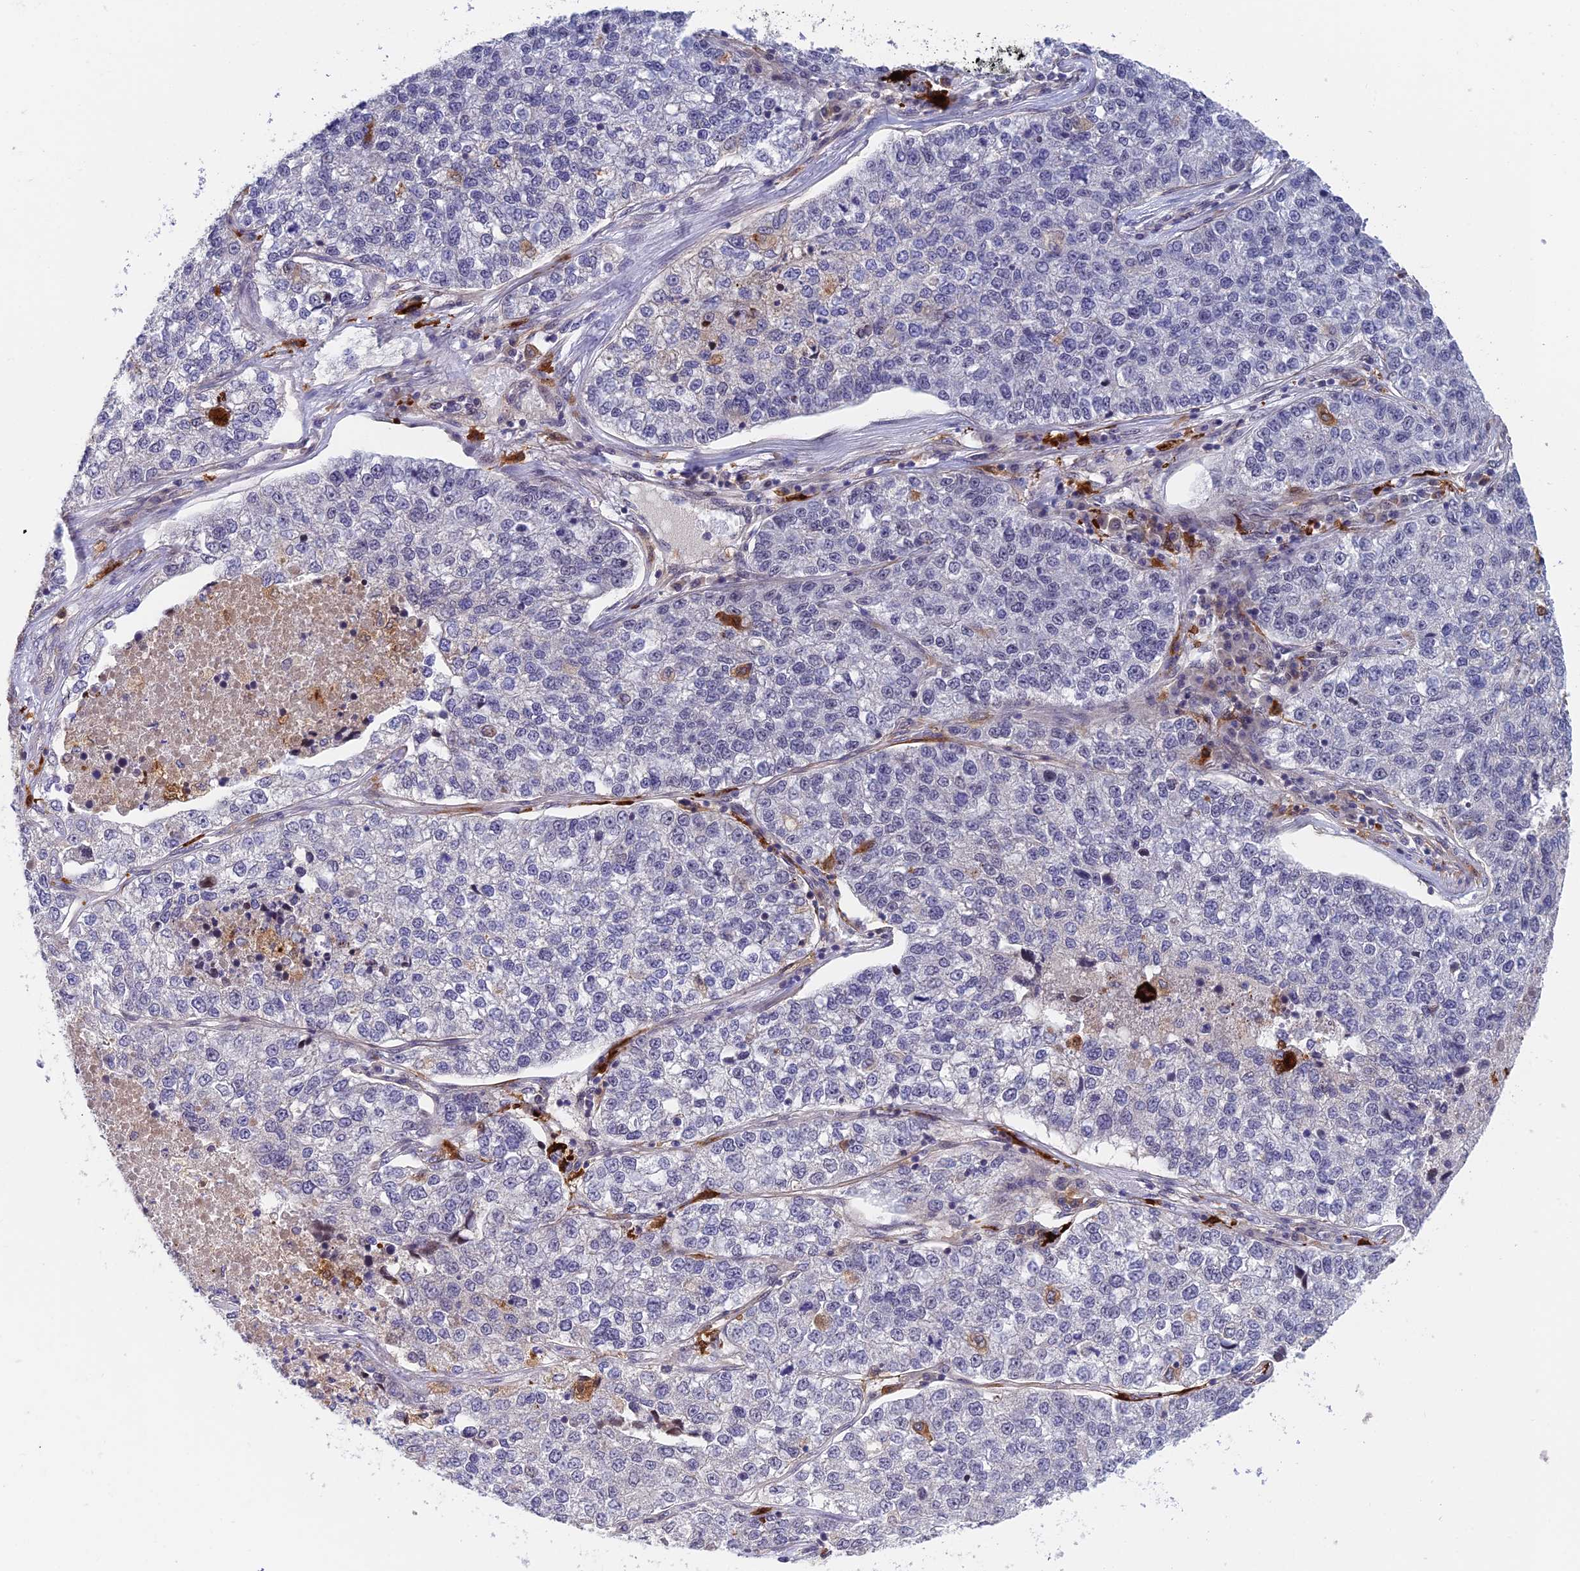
{"staining": {"intensity": "negative", "quantity": "none", "location": "none"}, "tissue": "lung cancer", "cell_type": "Tumor cells", "image_type": "cancer", "snomed": [{"axis": "morphology", "description": "Adenocarcinoma, NOS"}, {"axis": "topography", "description": "Lung"}], "caption": "An IHC micrograph of lung adenocarcinoma is shown. There is no staining in tumor cells of lung adenocarcinoma.", "gene": "NSMCE1", "patient": {"sex": "male", "age": 49}}